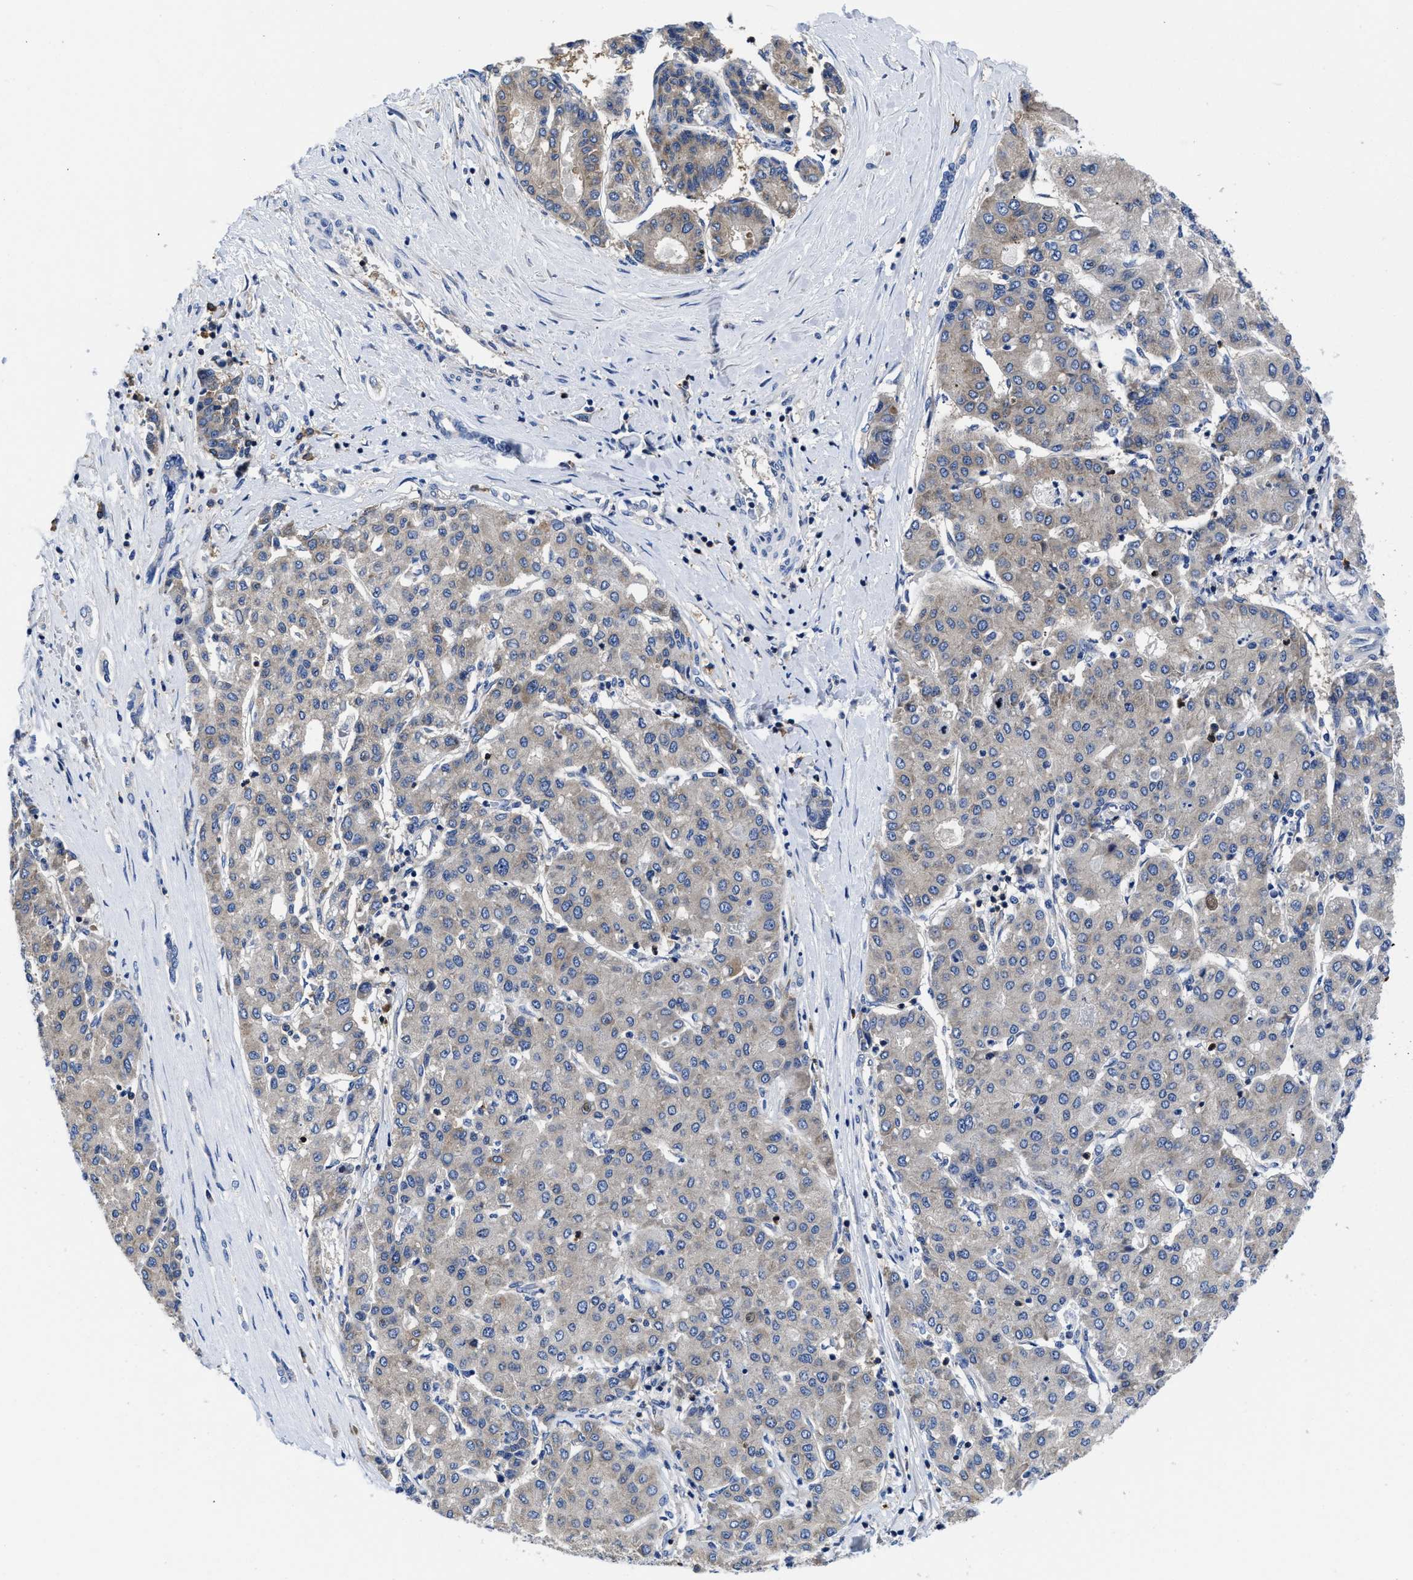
{"staining": {"intensity": "weak", "quantity": "<25%", "location": "cytoplasmic/membranous"}, "tissue": "liver cancer", "cell_type": "Tumor cells", "image_type": "cancer", "snomed": [{"axis": "morphology", "description": "Carcinoma, Hepatocellular, NOS"}, {"axis": "topography", "description": "Liver"}], "caption": "This micrograph is of hepatocellular carcinoma (liver) stained with immunohistochemistry to label a protein in brown with the nuclei are counter-stained blue. There is no expression in tumor cells.", "gene": "YARS1", "patient": {"sex": "male", "age": 65}}